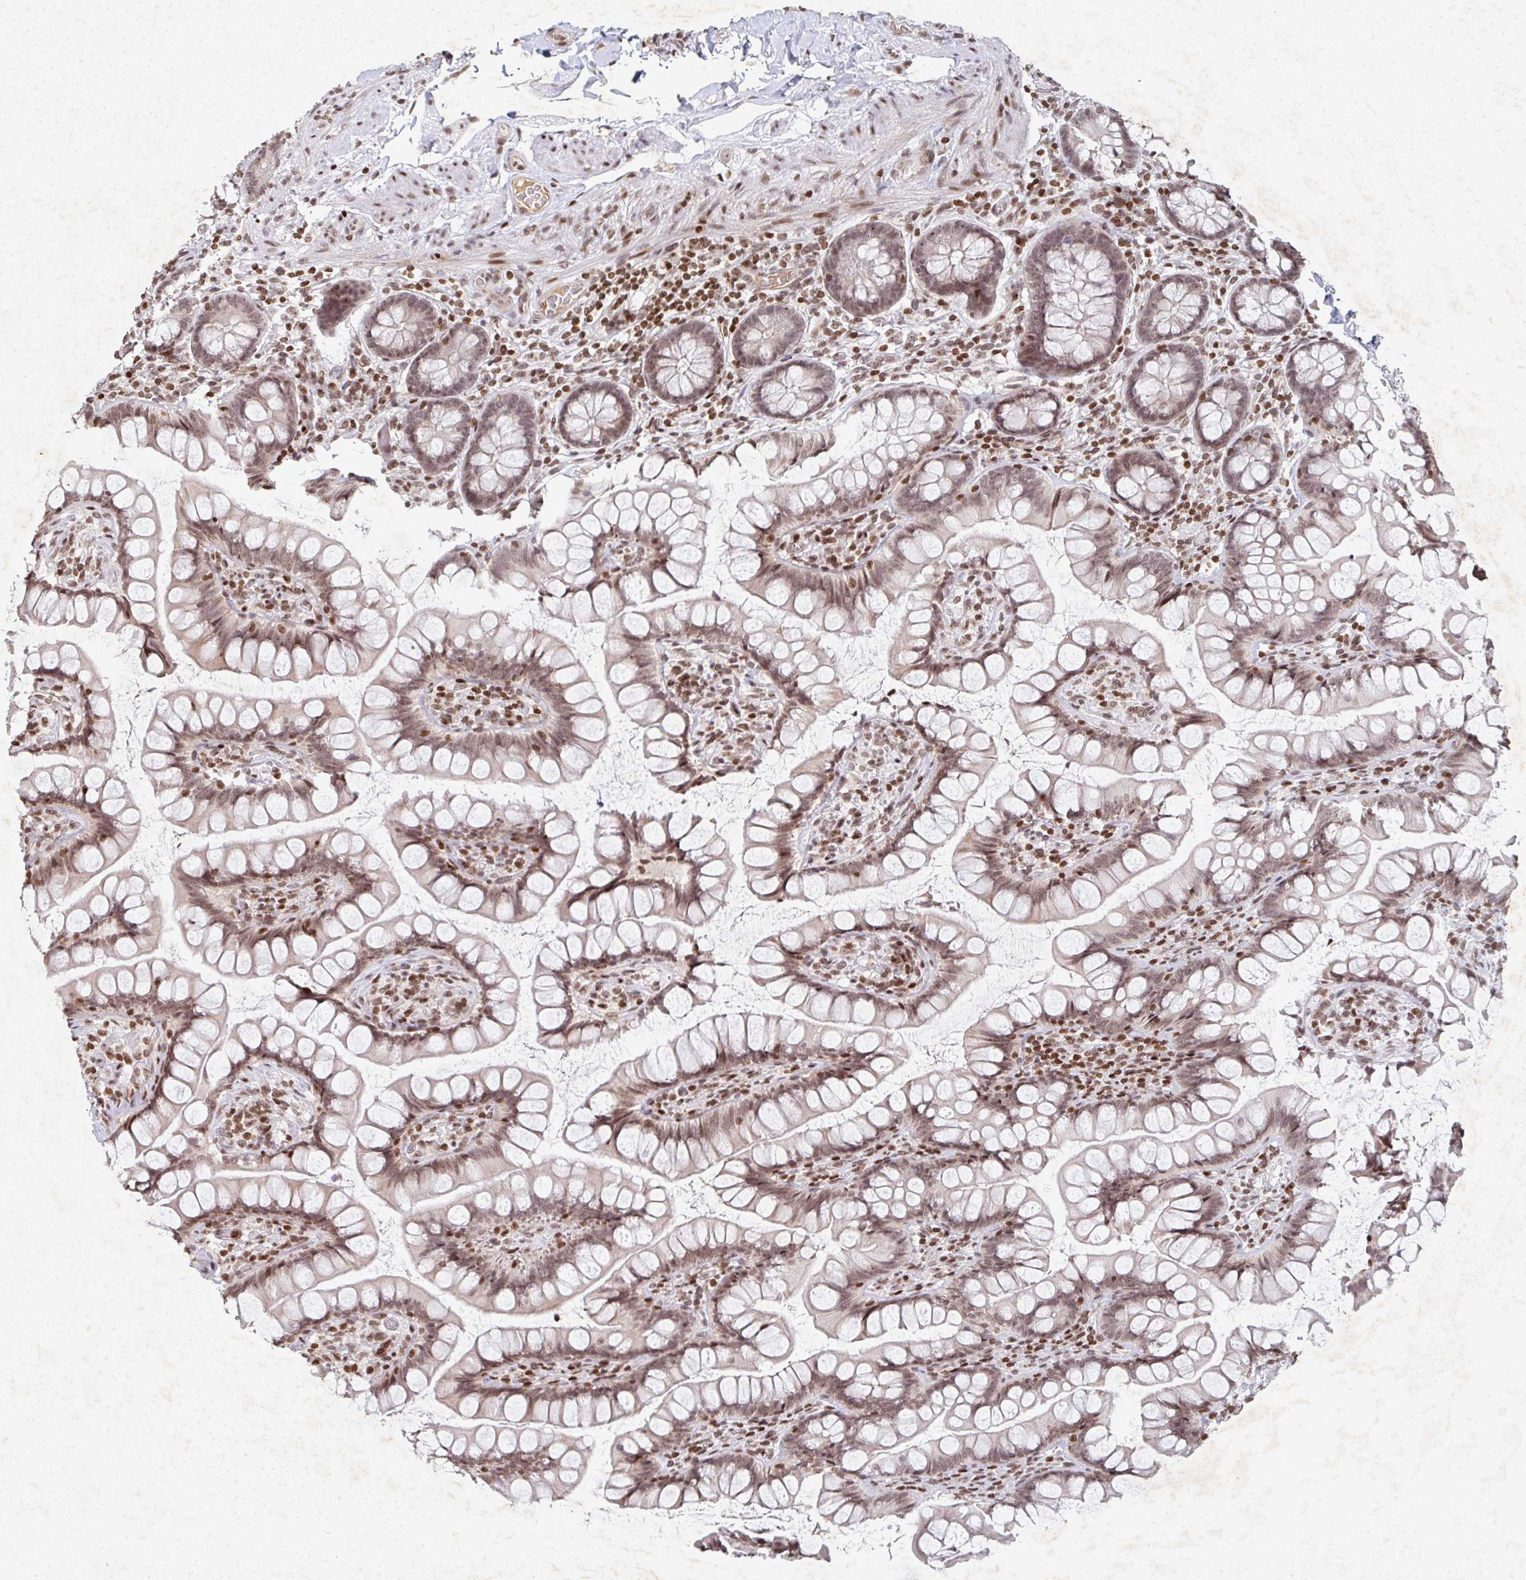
{"staining": {"intensity": "moderate", "quantity": ">75%", "location": "nuclear"}, "tissue": "small intestine", "cell_type": "Glandular cells", "image_type": "normal", "snomed": [{"axis": "morphology", "description": "Normal tissue, NOS"}, {"axis": "topography", "description": "Small intestine"}], "caption": "Brown immunohistochemical staining in normal human small intestine shows moderate nuclear staining in approximately >75% of glandular cells.", "gene": "C19orf53", "patient": {"sex": "male", "age": 70}}